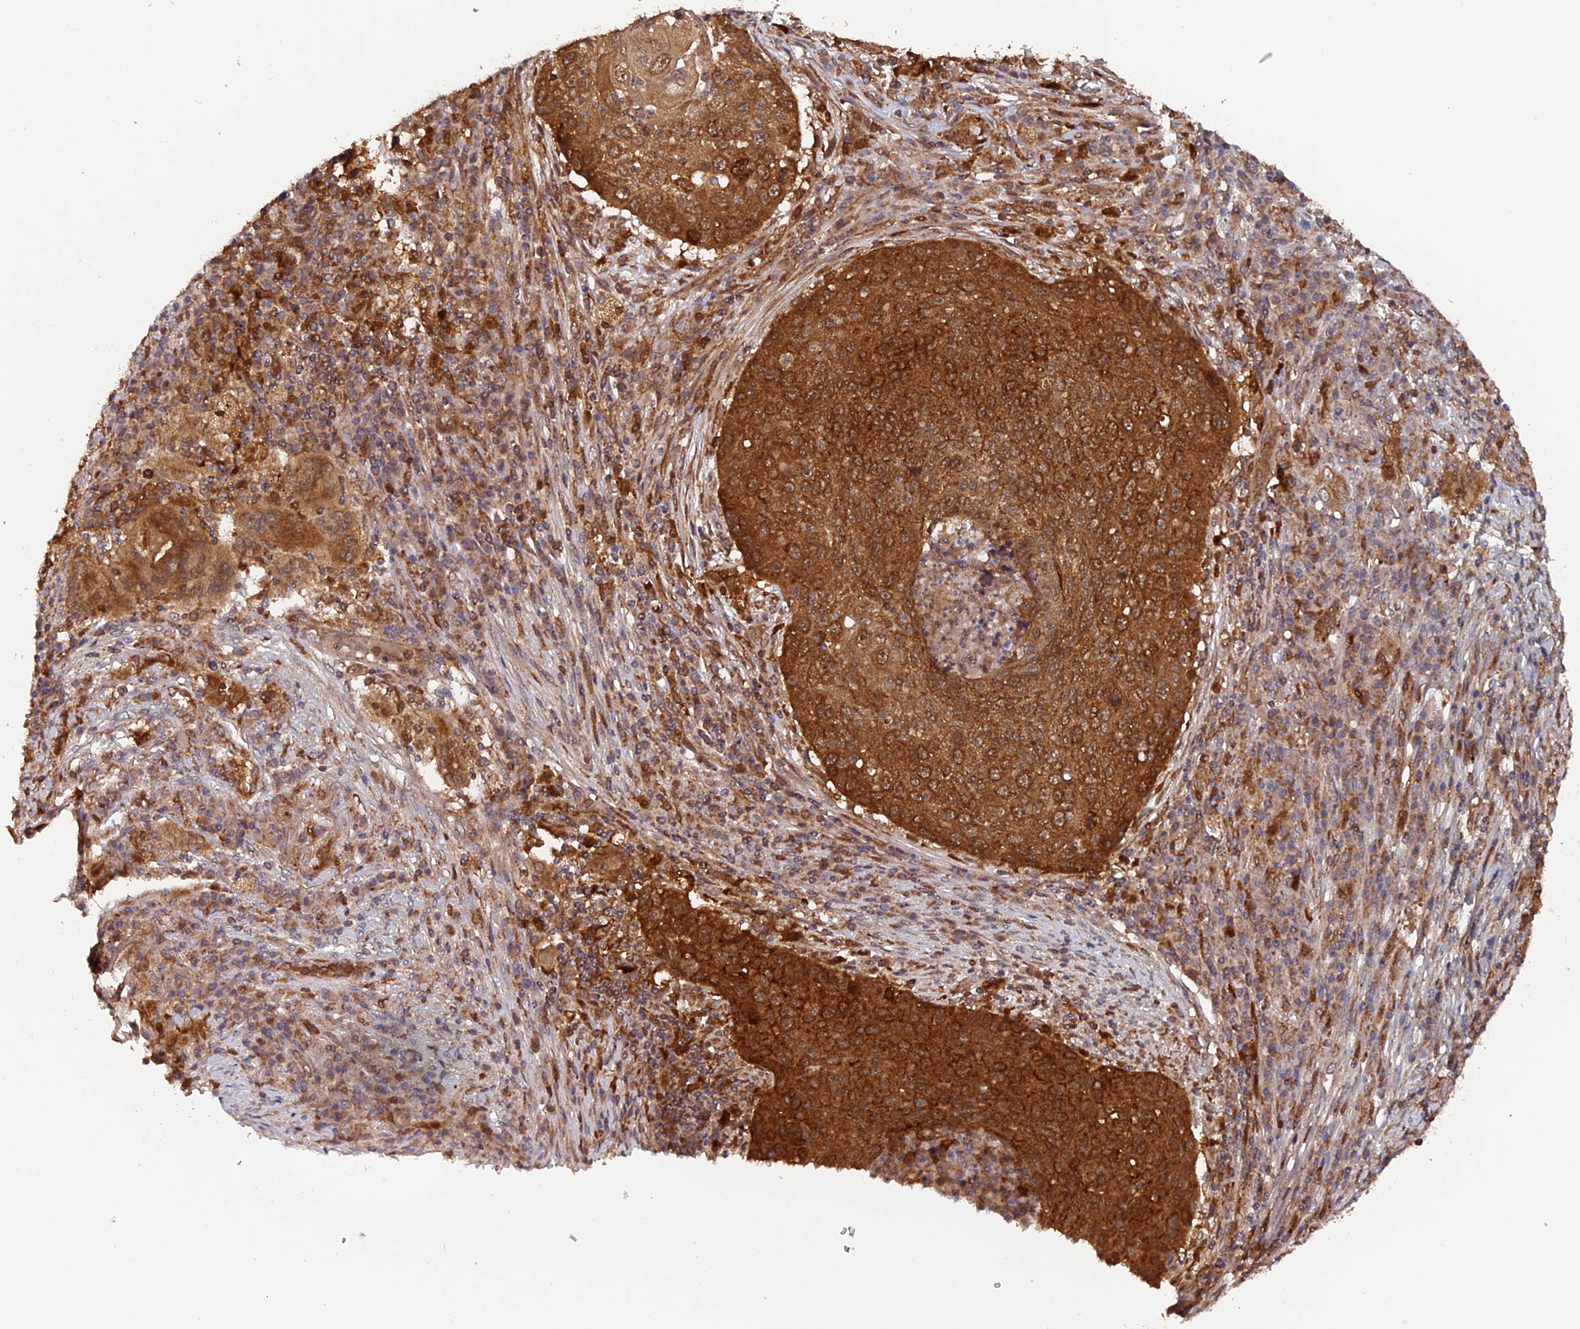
{"staining": {"intensity": "strong", "quantity": ">75%", "location": "cytoplasmic/membranous"}, "tissue": "lung cancer", "cell_type": "Tumor cells", "image_type": "cancer", "snomed": [{"axis": "morphology", "description": "Squamous cell carcinoma, NOS"}, {"axis": "topography", "description": "Lung"}], "caption": "This micrograph reveals lung cancer stained with IHC to label a protein in brown. The cytoplasmic/membranous of tumor cells show strong positivity for the protein. Nuclei are counter-stained blue.", "gene": "DTYMK", "patient": {"sex": "female", "age": 63}}